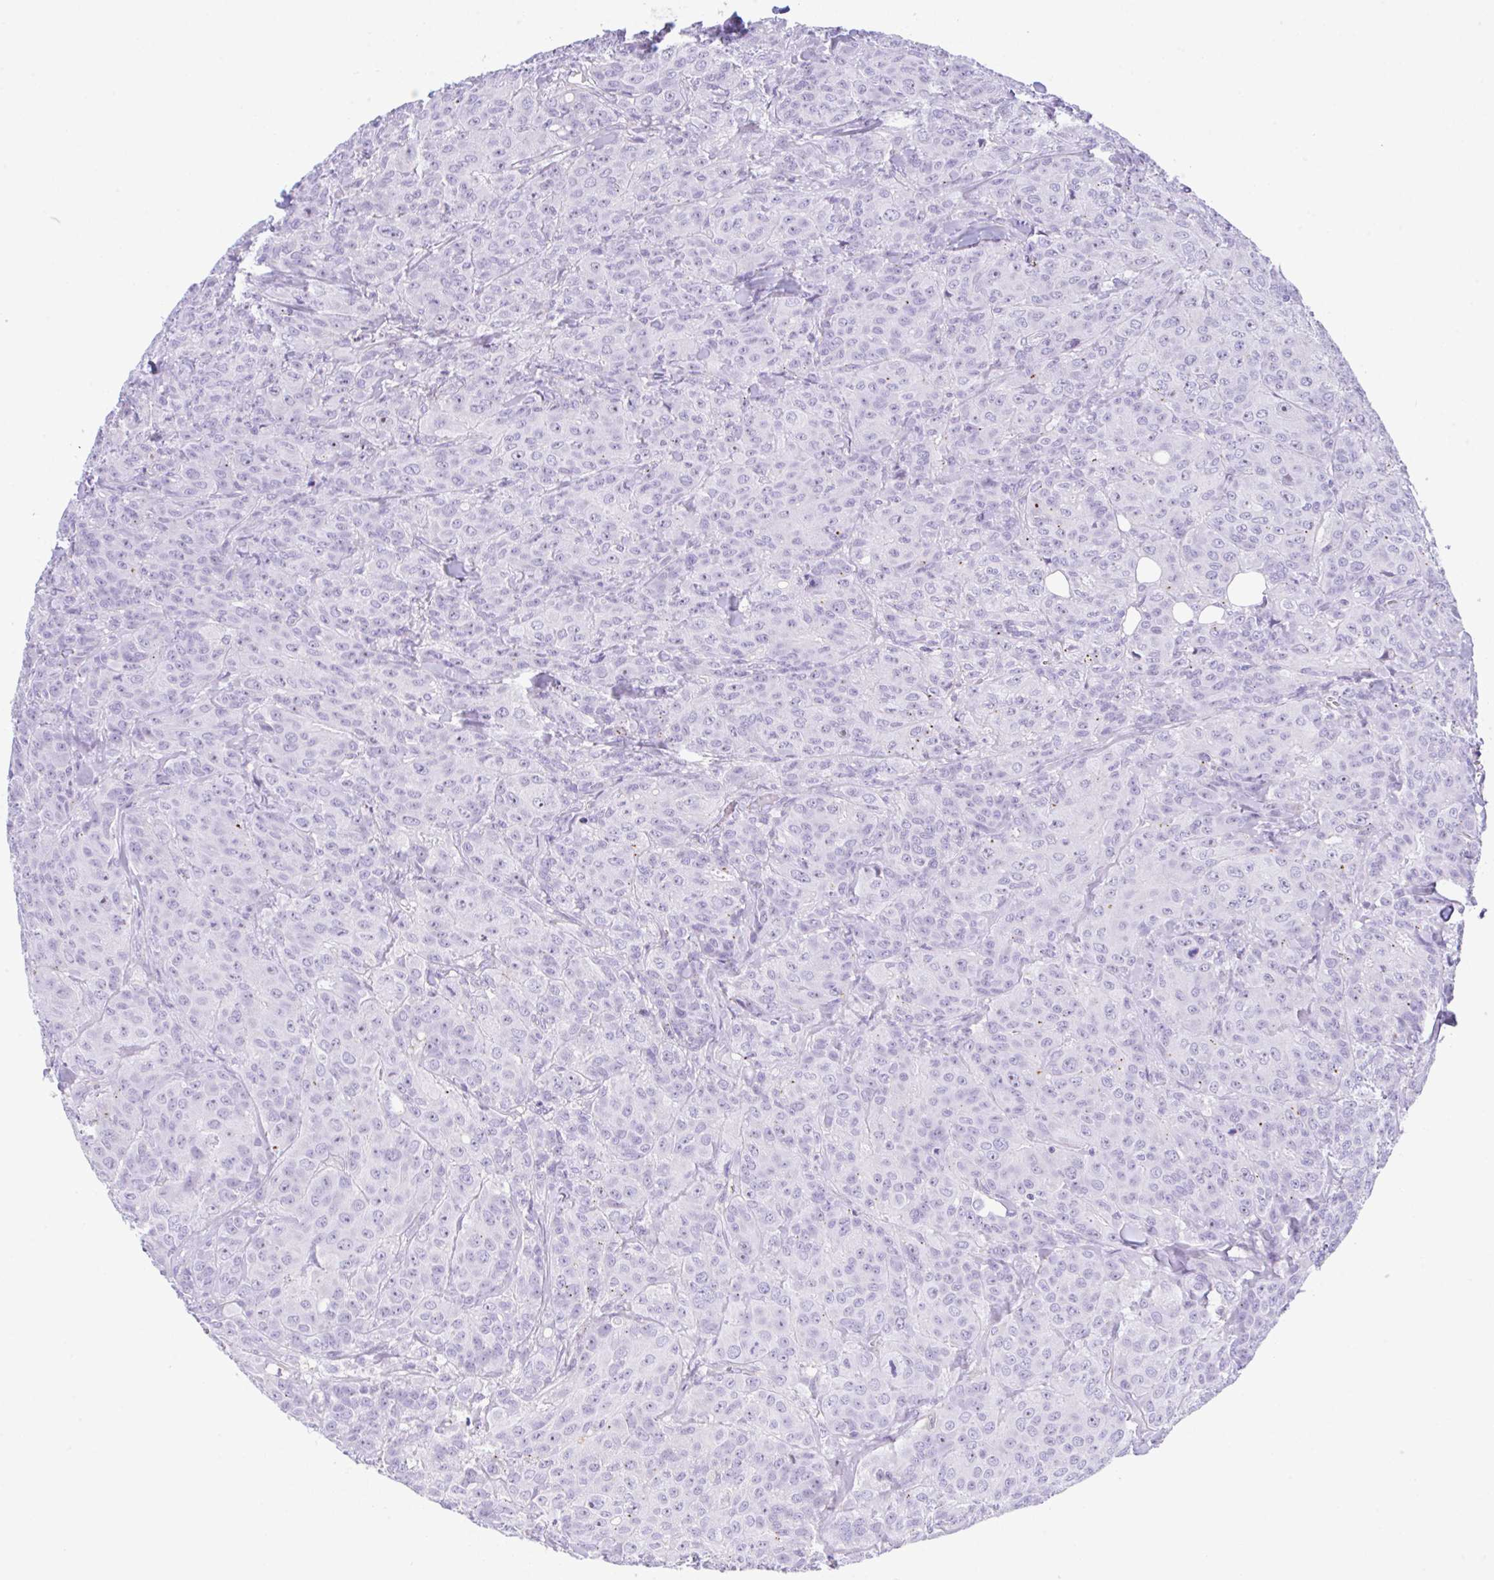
{"staining": {"intensity": "negative", "quantity": "none", "location": "none"}, "tissue": "breast cancer", "cell_type": "Tumor cells", "image_type": "cancer", "snomed": [{"axis": "morphology", "description": "Normal tissue, NOS"}, {"axis": "morphology", "description": "Duct carcinoma"}, {"axis": "topography", "description": "Breast"}], "caption": "There is no significant expression in tumor cells of breast cancer (intraductal carcinoma).", "gene": "NDUFAF8", "patient": {"sex": "female", "age": 43}}